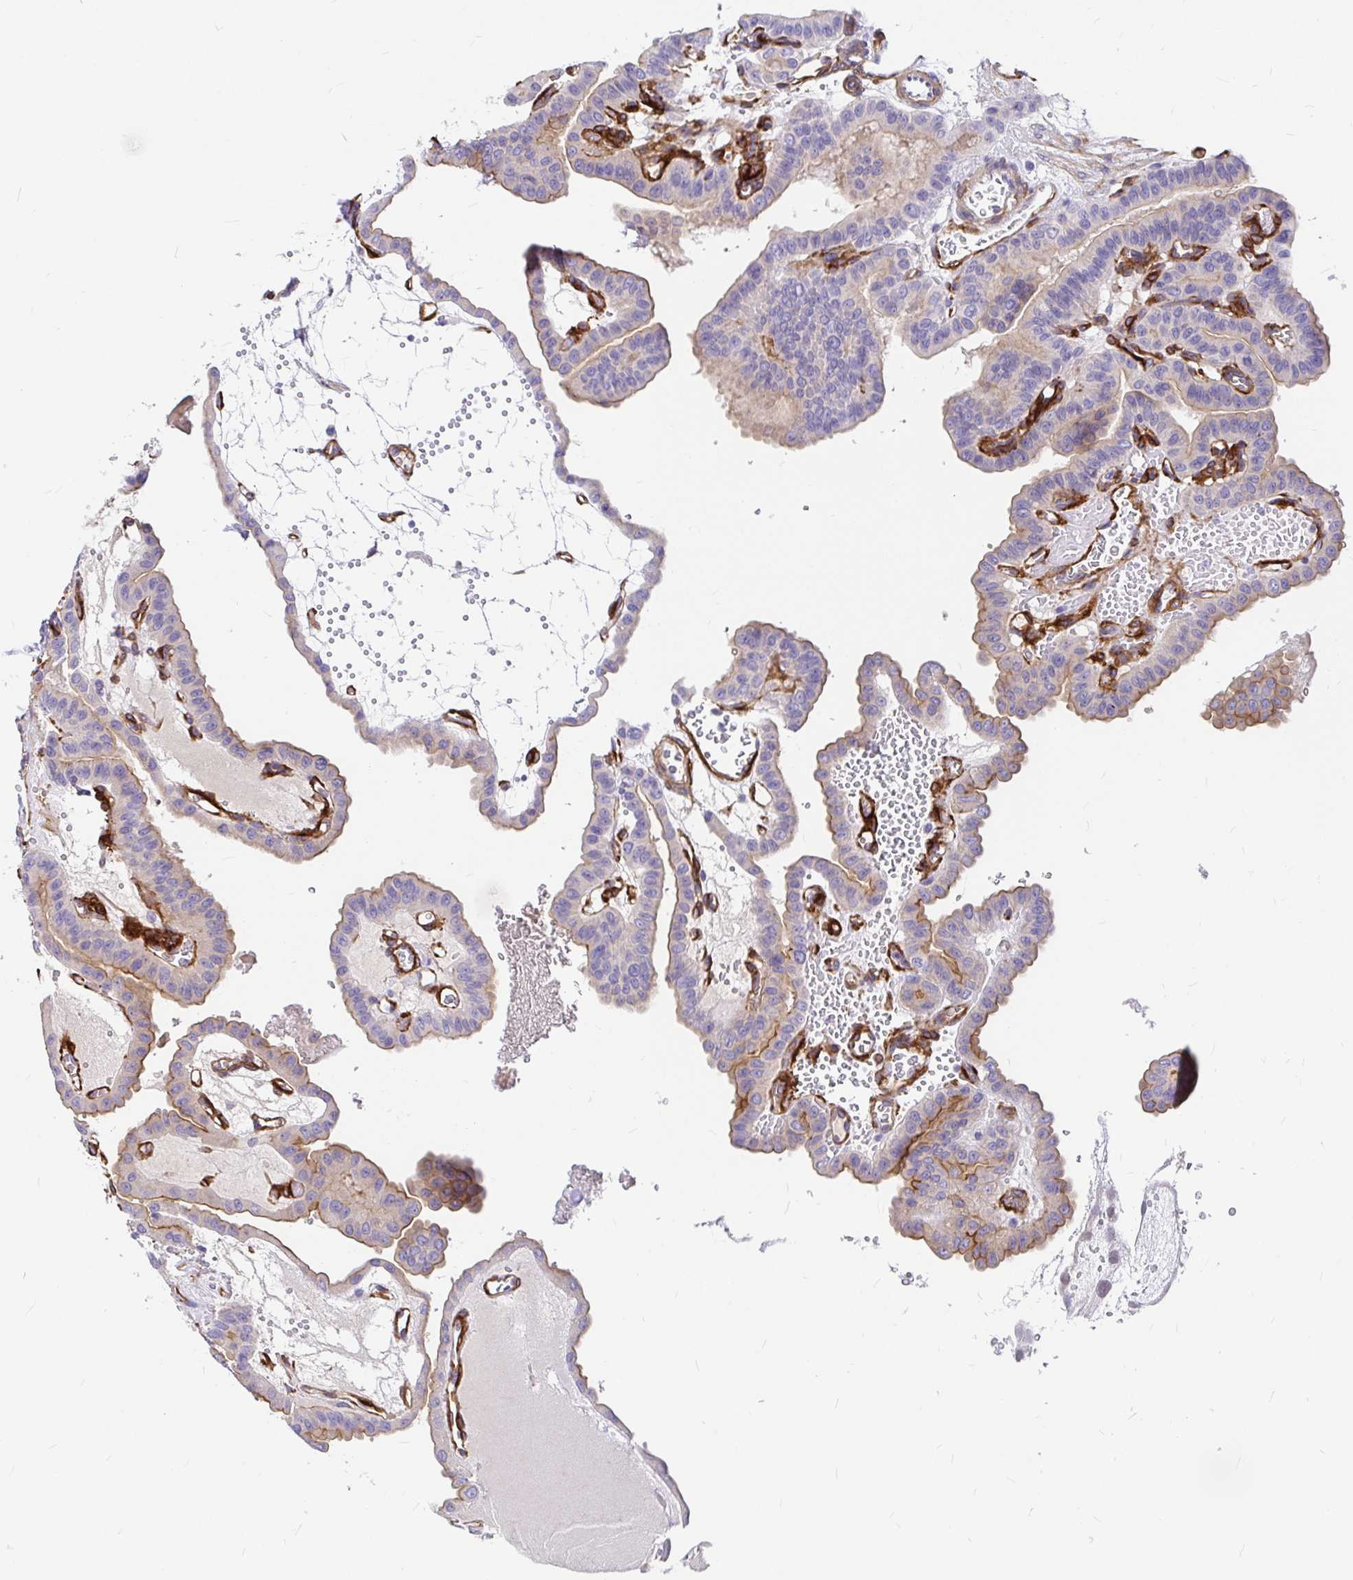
{"staining": {"intensity": "weak", "quantity": "25%-75%", "location": "cytoplasmic/membranous"}, "tissue": "thyroid cancer", "cell_type": "Tumor cells", "image_type": "cancer", "snomed": [{"axis": "morphology", "description": "Papillary adenocarcinoma, NOS"}, {"axis": "topography", "description": "Thyroid gland"}], "caption": "High-magnification brightfield microscopy of papillary adenocarcinoma (thyroid) stained with DAB (3,3'-diaminobenzidine) (brown) and counterstained with hematoxylin (blue). tumor cells exhibit weak cytoplasmic/membranous staining is present in approximately25%-75% of cells.", "gene": "MYO1B", "patient": {"sex": "male", "age": 87}}